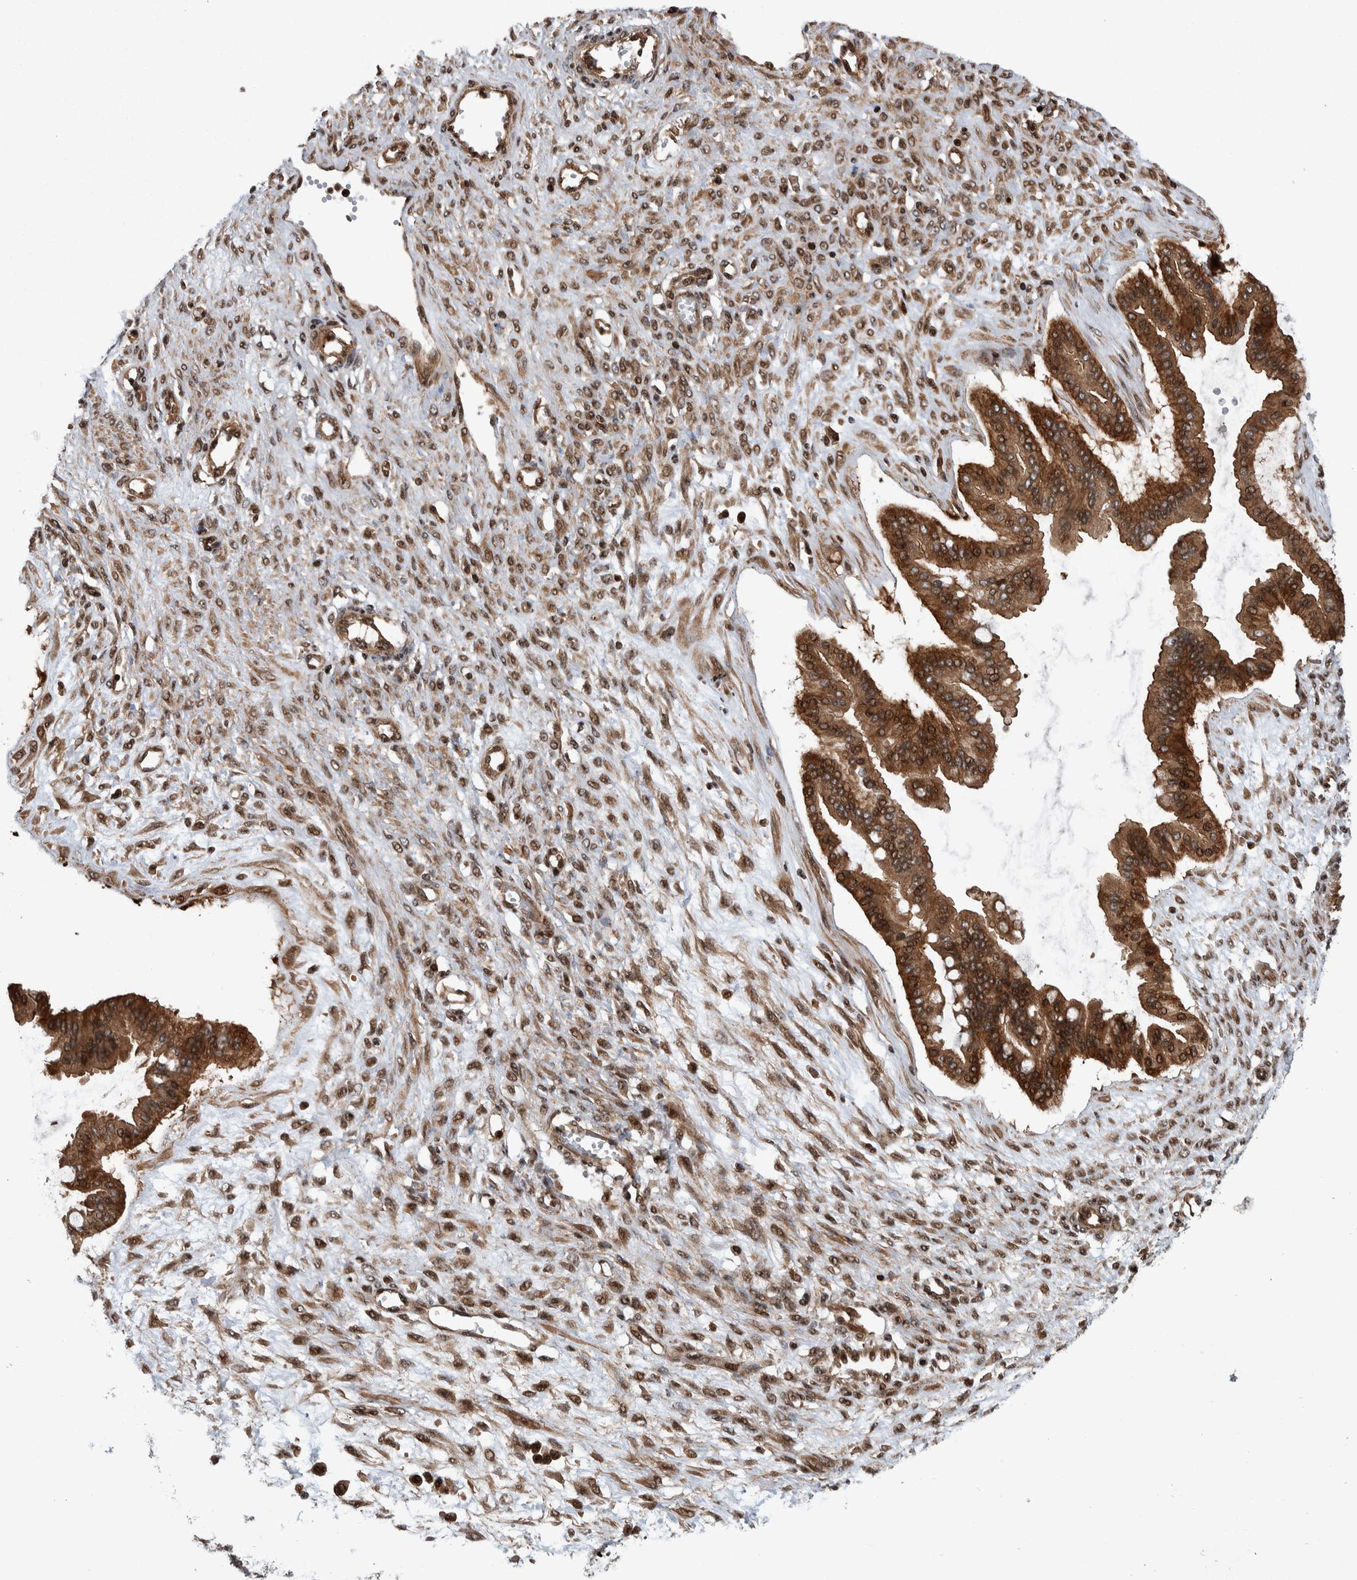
{"staining": {"intensity": "strong", "quantity": ">75%", "location": "cytoplasmic/membranous"}, "tissue": "ovarian cancer", "cell_type": "Tumor cells", "image_type": "cancer", "snomed": [{"axis": "morphology", "description": "Cystadenocarcinoma, mucinous, NOS"}, {"axis": "topography", "description": "Ovary"}], "caption": "Immunohistochemistry (IHC) (DAB (3,3'-diaminobenzidine)) staining of ovarian cancer (mucinous cystadenocarcinoma) displays strong cytoplasmic/membranous protein staining in approximately >75% of tumor cells.", "gene": "ARFGEF1", "patient": {"sex": "female", "age": 73}}